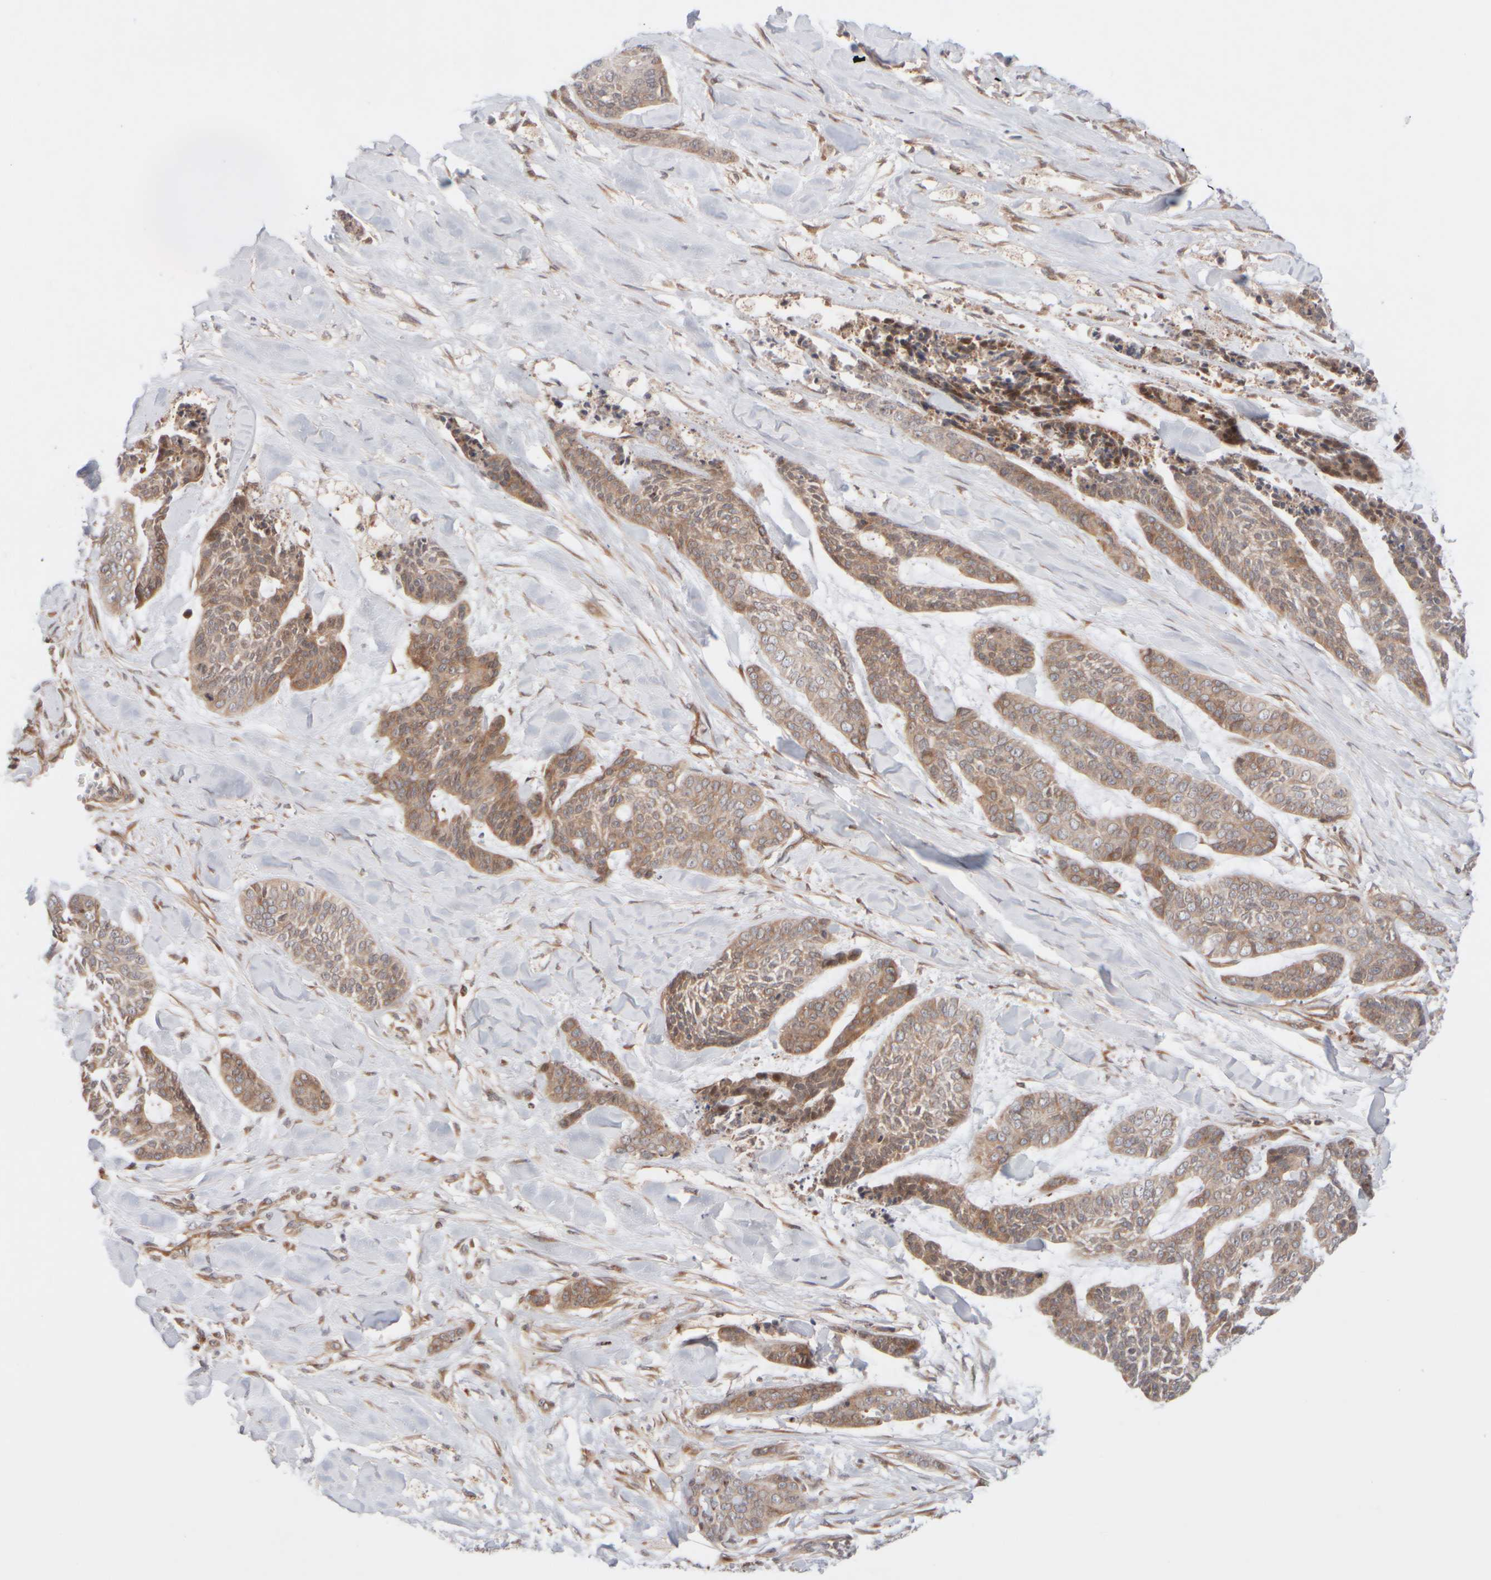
{"staining": {"intensity": "moderate", "quantity": ">75%", "location": "cytoplasmic/membranous"}, "tissue": "skin cancer", "cell_type": "Tumor cells", "image_type": "cancer", "snomed": [{"axis": "morphology", "description": "Basal cell carcinoma"}, {"axis": "topography", "description": "Skin"}], "caption": "Skin basal cell carcinoma was stained to show a protein in brown. There is medium levels of moderate cytoplasmic/membranous positivity in approximately >75% of tumor cells. Nuclei are stained in blue.", "gene": "GCN1", "patient": {"sex": "female", "age": 64}}